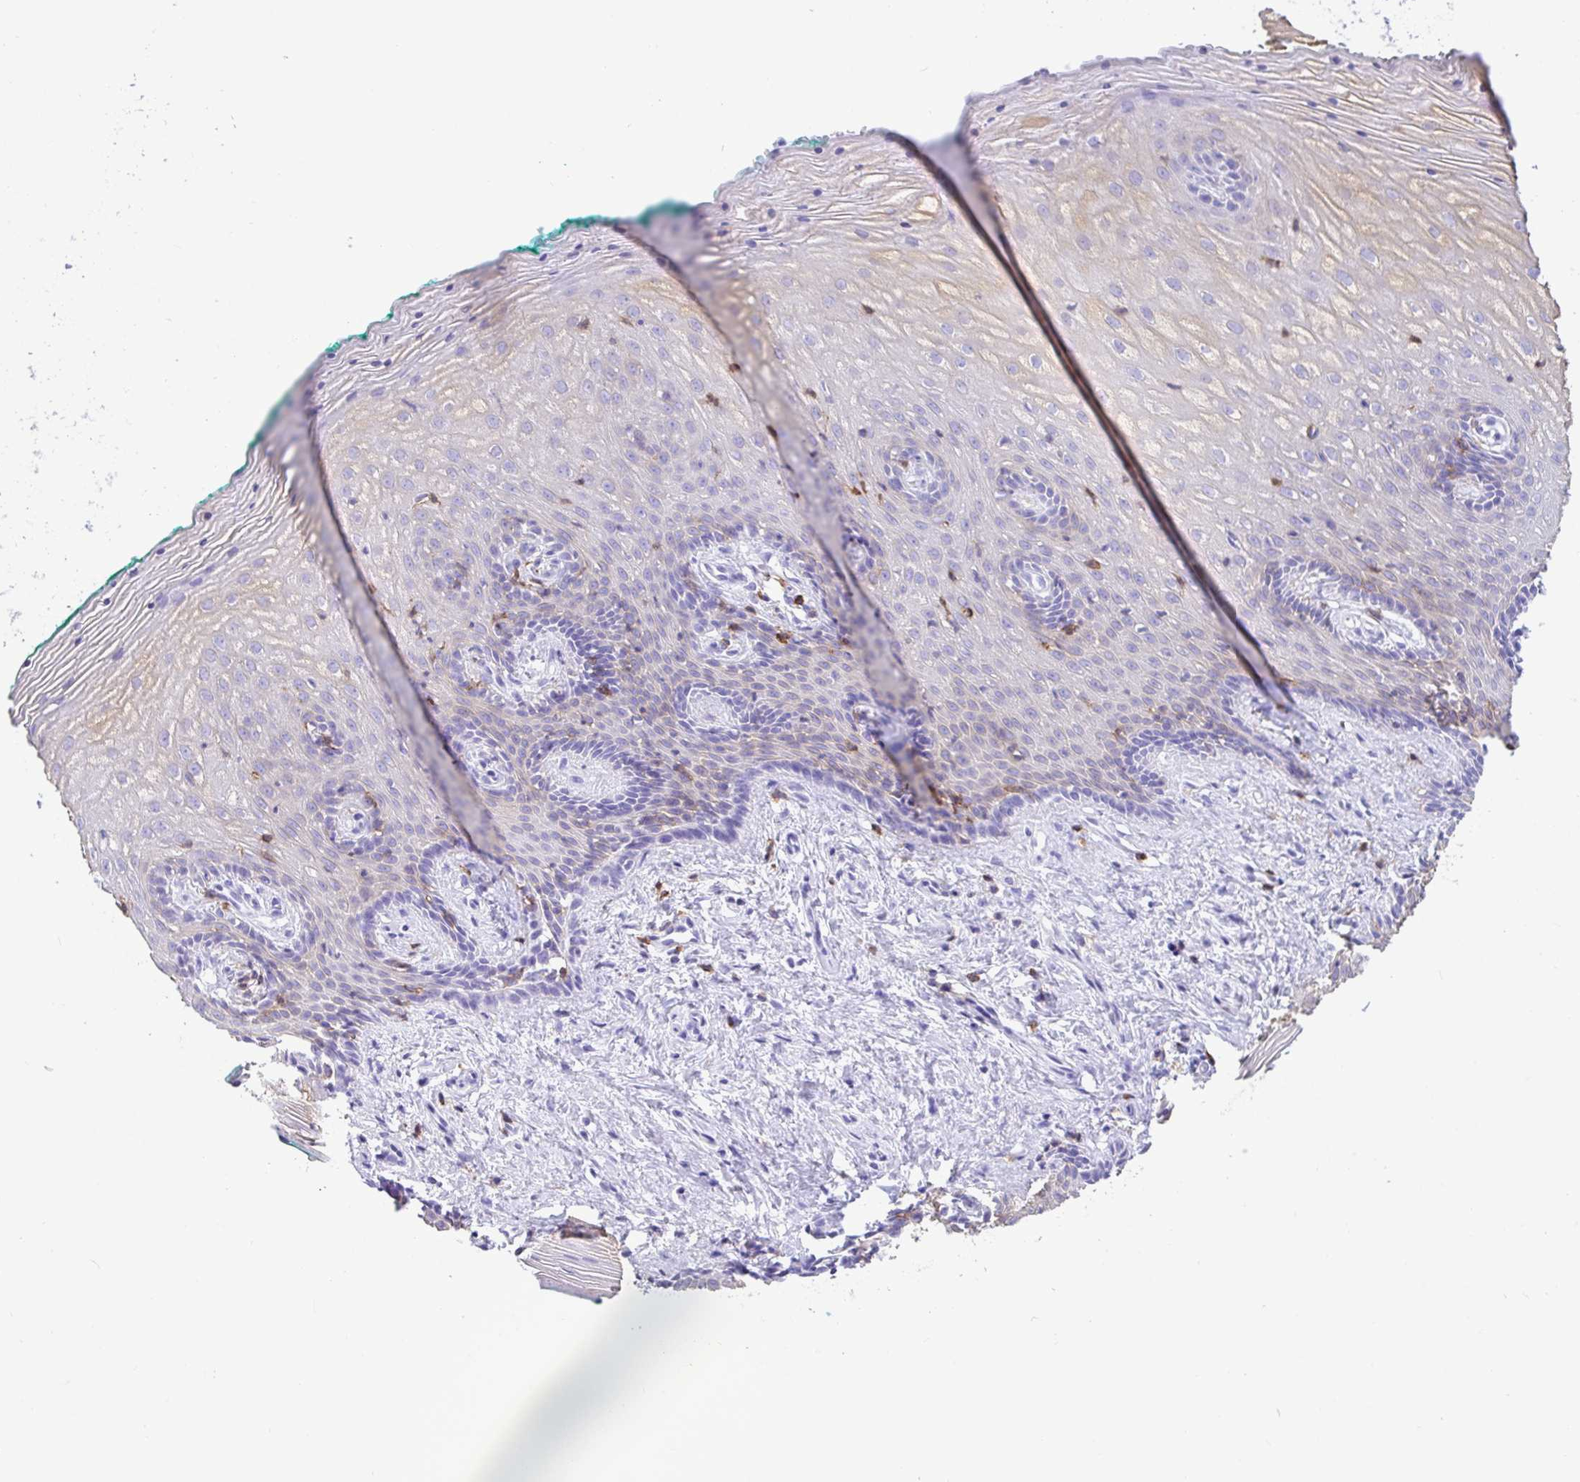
{"staining": {"intensity": "weak", "quantity": "<25%", "location": "cytoplasmic/membranous"}, "tissue": "vagina", "cell_type": "Squamous epithelial cells", "image_type": "normal", "snomed": [{"axis": "morphology", "description": "Normal tissue, NOS"}, {"axis": "topography", "description": "Vagina"}], "caption": "Normal vagina was stained to show a protein in brown. There is no significant expression in squamous epithelial cells. (DAB immunohistochemistry (IHC), high magnification).", "gene": "CD5", "patient": {"sex": "female", "age": 45}}